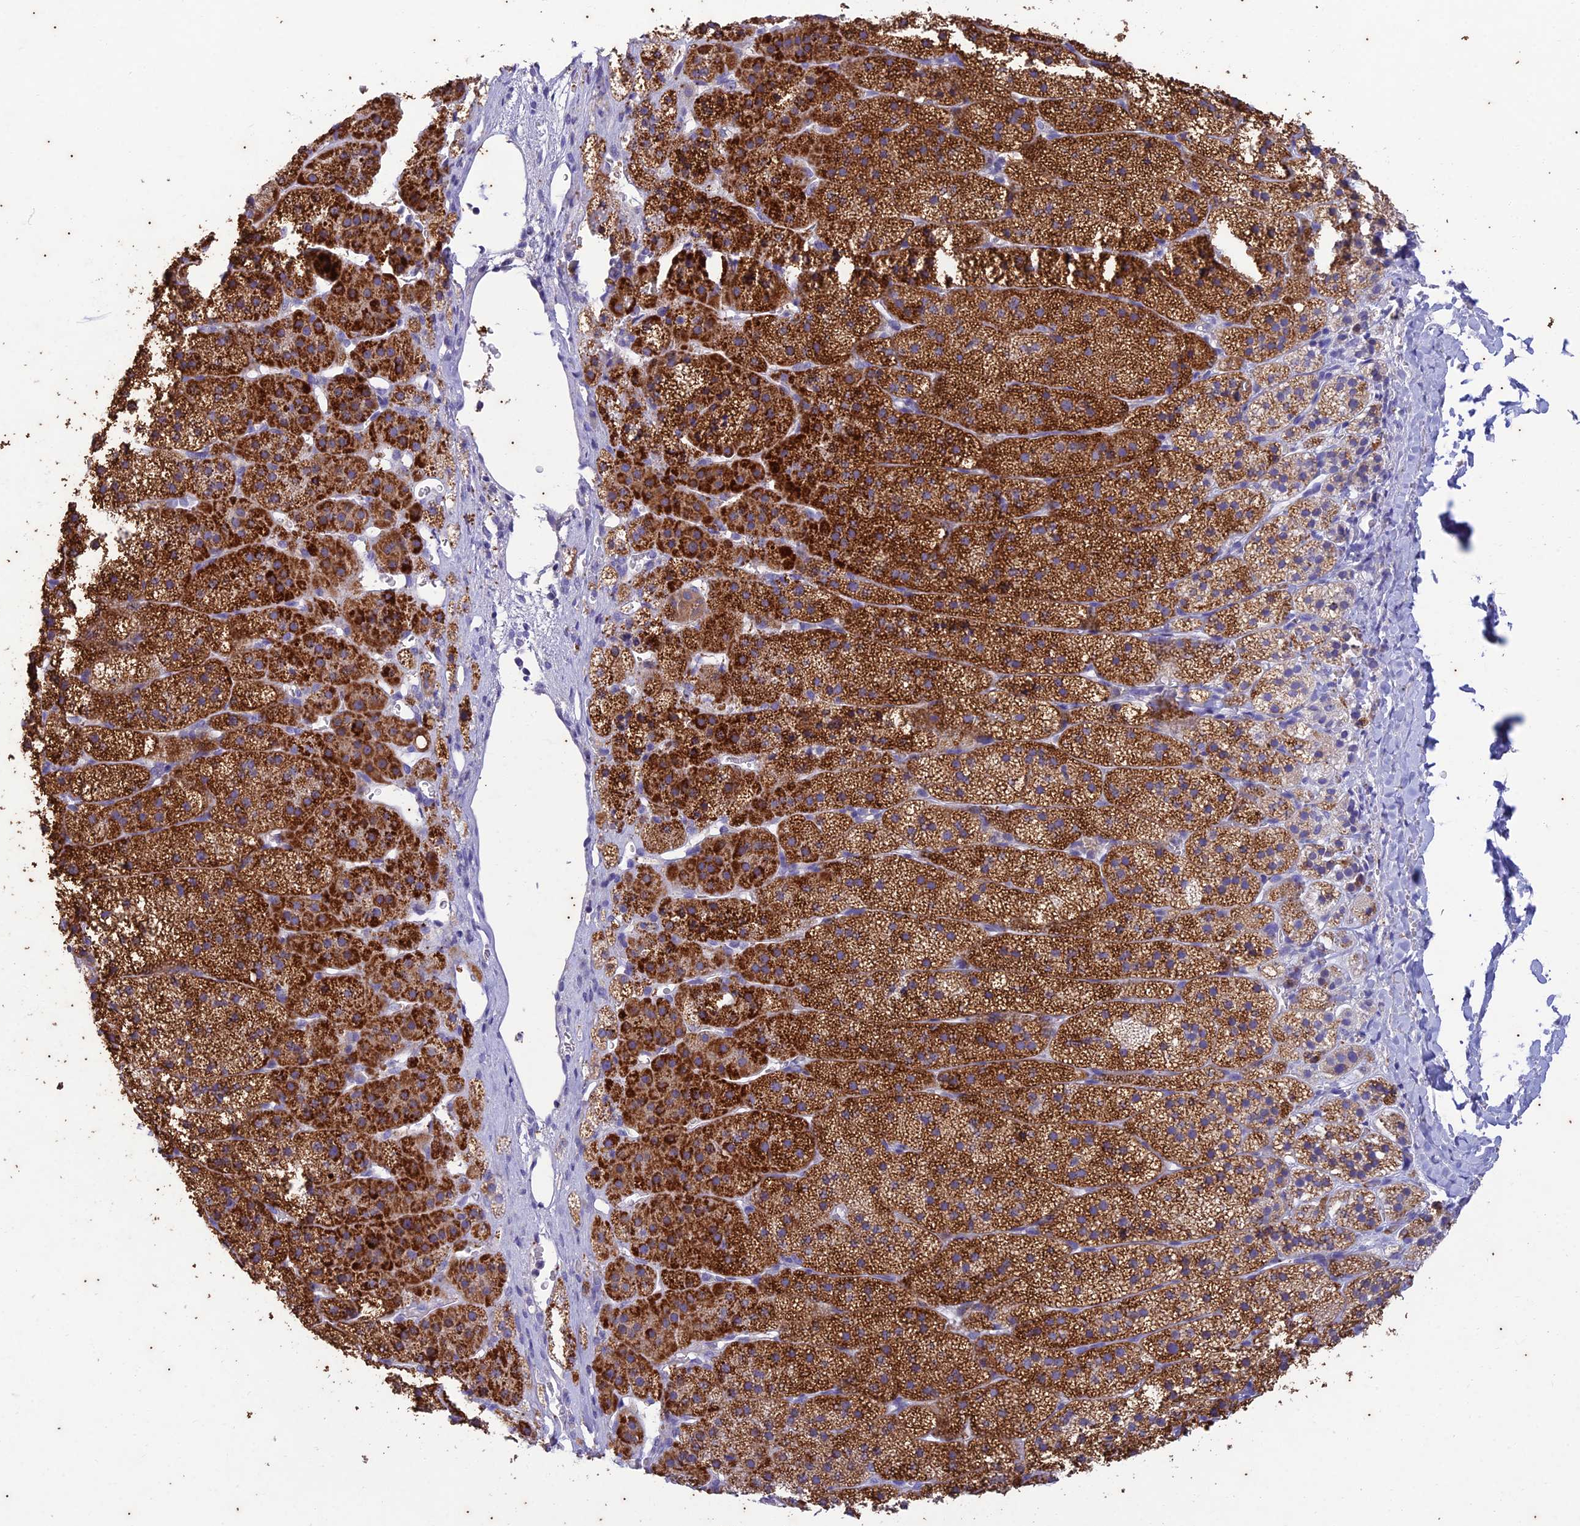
{"staining": {"intensity": "strong", "quantity": ">75%", "location": "cytoplasmic/membranous"}, "tissue": "adrenal gland", "cell_type": "Glandular cells", "image_type": "normal", "snomed": [{"axis": "morphology", "description": "Normal tissue, NOS"}, {"axis": "topography", "description": "Adrenal gland"}], "caption": "Immunohistochemical staining of unremarkable adrenal gland displays high levels of strong cytoplasmic/membranous expression in about >75% of glandular cells. (brown staining indicates protein expression, while blue staining denotes nuclei).", "gene": "TMEM40", "patient": {"sex": "female", "age": 44}}